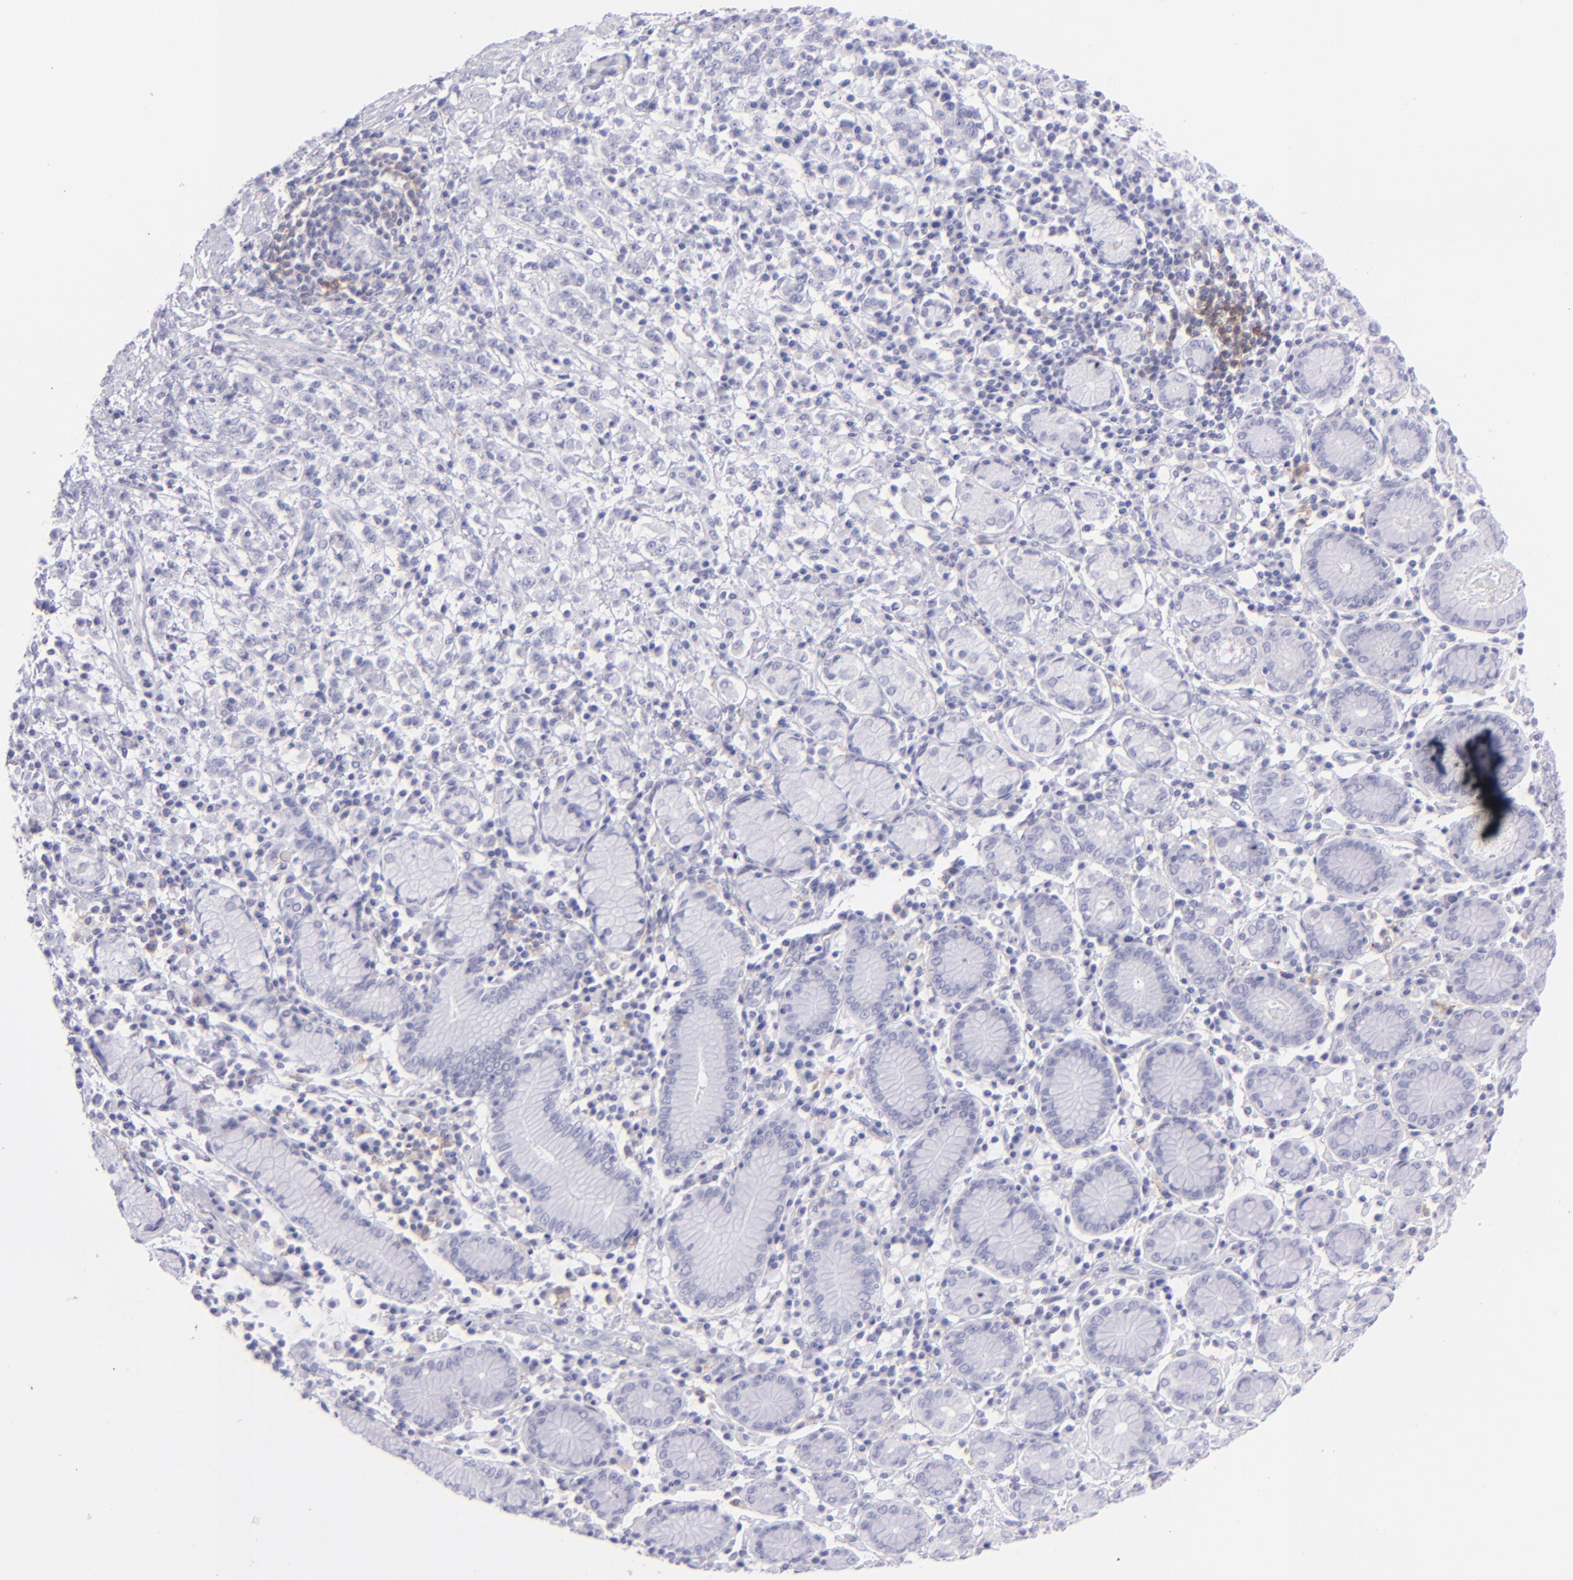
{"staining": {"intensity": "negative", "quantity": "none", "location": "none"}, "tissue": "stomach cancer", "cell_type": "Tumor cells", "image_type": "cancer", "snomed": [{"axis": "morphology", "description": "Adenocarcinoma, NOS"}, {"axis": "topography", "description": "Stomach, lower"}], "caption": "There is no significant expression in tumor cells of stomach adenocarcinoma.", "gene": "CD72", "patient": {"sex": "male", "age": 88}}